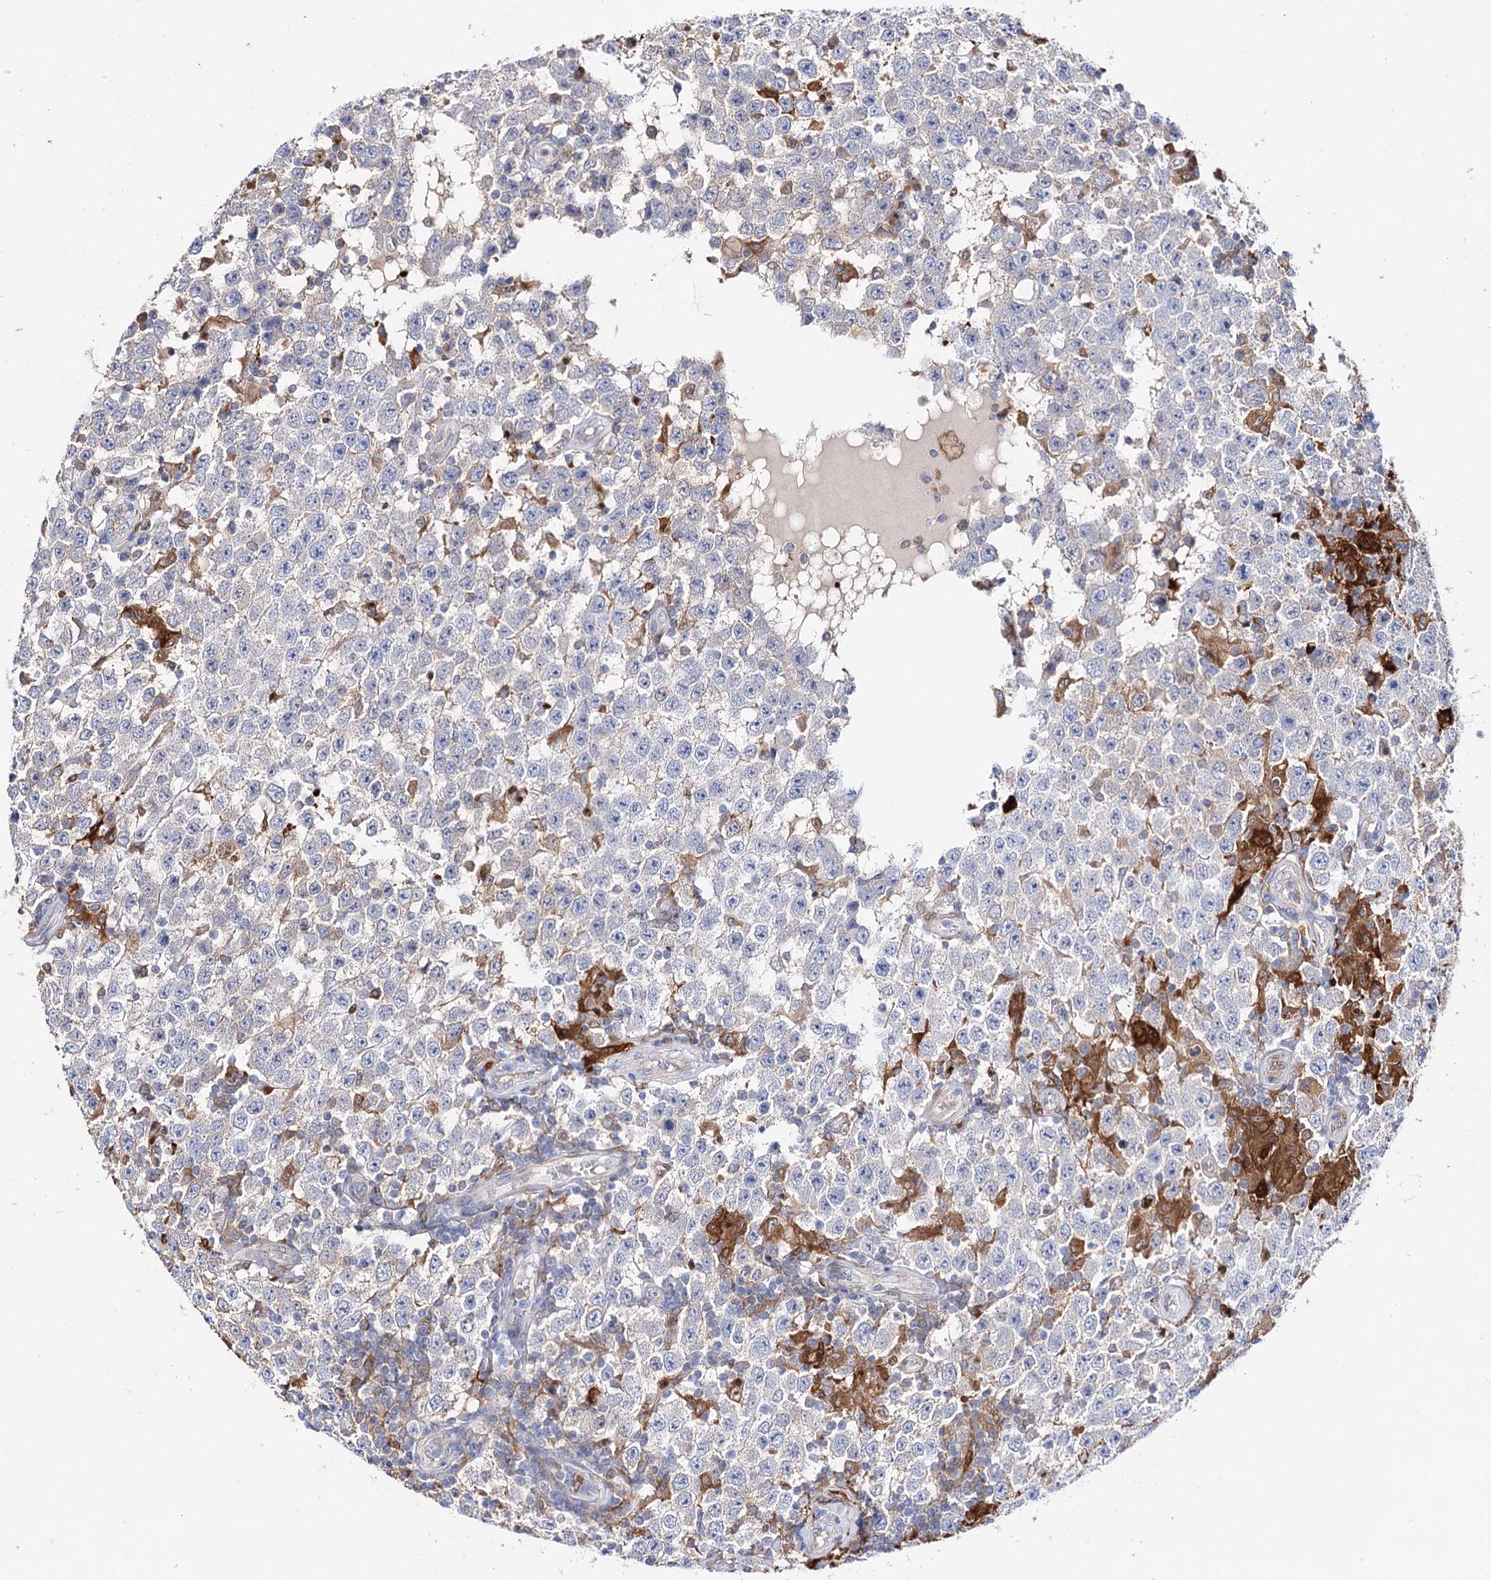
{"staining": {"intensity": "weak", "quantity": "25%-75%", "location": "cytoplasmic/membranous"}, "tissue": "testis cancer", "cell_type": "Tumor cells", "image_type": "cancer", "snomed": [{"axis": "morphology", "description": "Normal tissue, NOS"}, {"axis": "morphology", "description": "Urothelial carcinoma, High grade"}, {"axis": "morphology", "description": "Seminoma, NOS"}, {"axis": "morphology", "description": "Carcinoma, Embryonal, NOS"}, {"axis": "topography", "description": "Urinary bladder"}, {"axis": "topography", "description": "Testis"}], "caption": "A micrograph of testis cancer (embryonal carcinoma) stained for a protein exhibits weak cytoplasmic/membranous brown staining in tumor cells. Immunohistochemistry stains the protein in brown and the nuclei are stained blue.", "gene": "CFAP46", "patient": {"sex": "male", "age": 41}}